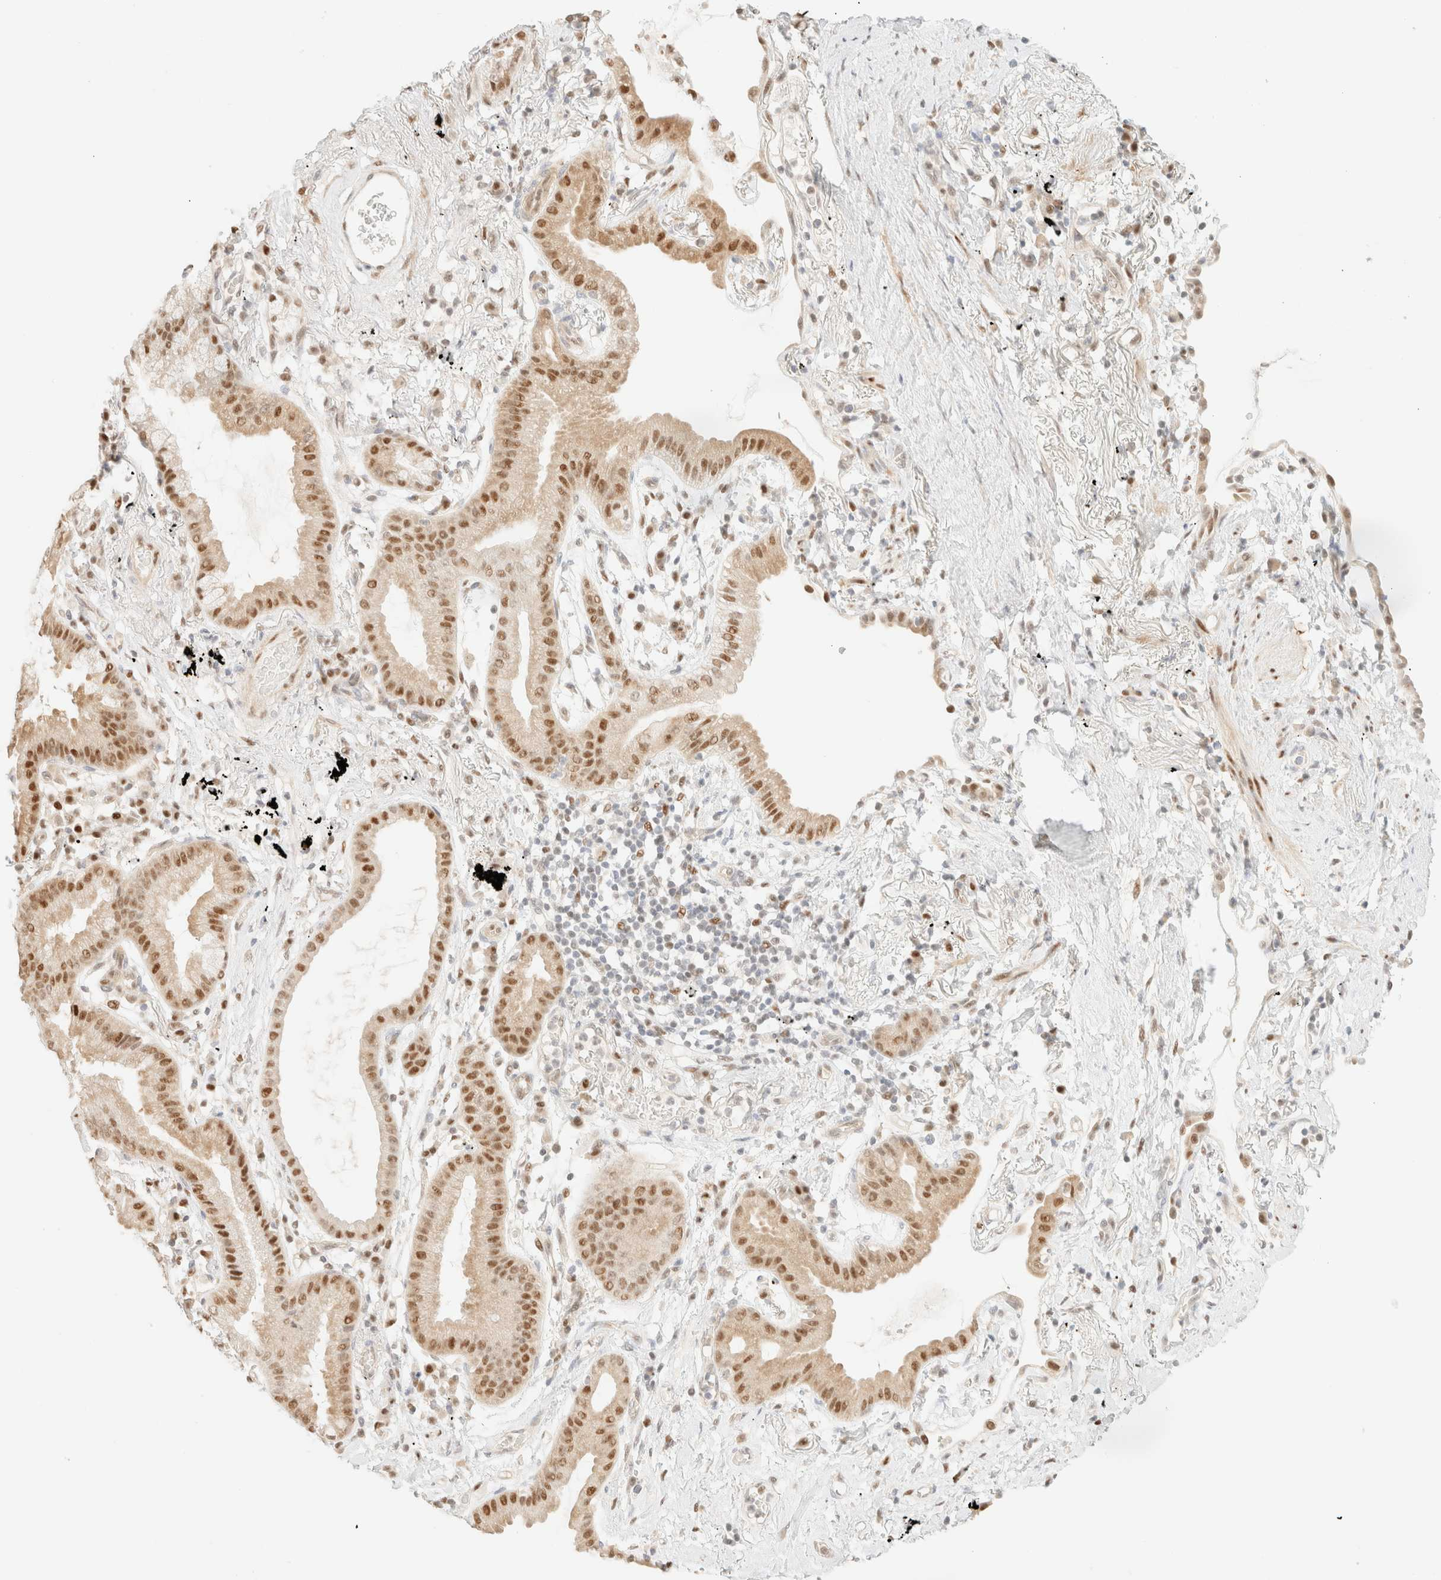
{"staining": {"intensity": "moderate", "quantity": ">75%", "location": "nuclear"}, "tissue": "lung cancer", "cell_type": "Tumor cells", "image_type": "cancer", "snomed": [{"axis": "morphology", "description": "Adenocarcinoma, NOS"}, {"axis": "topography", "description": "Lung"}], "caption": "High-power microscopy captured an immunohistochemistry image of lung cancer (adenocarcinoma), revealing moderate nuclear expression in approximately >75% of tumor cells.", "gene": "TSR1", "patient": {"sex": "female", "age": 70}}